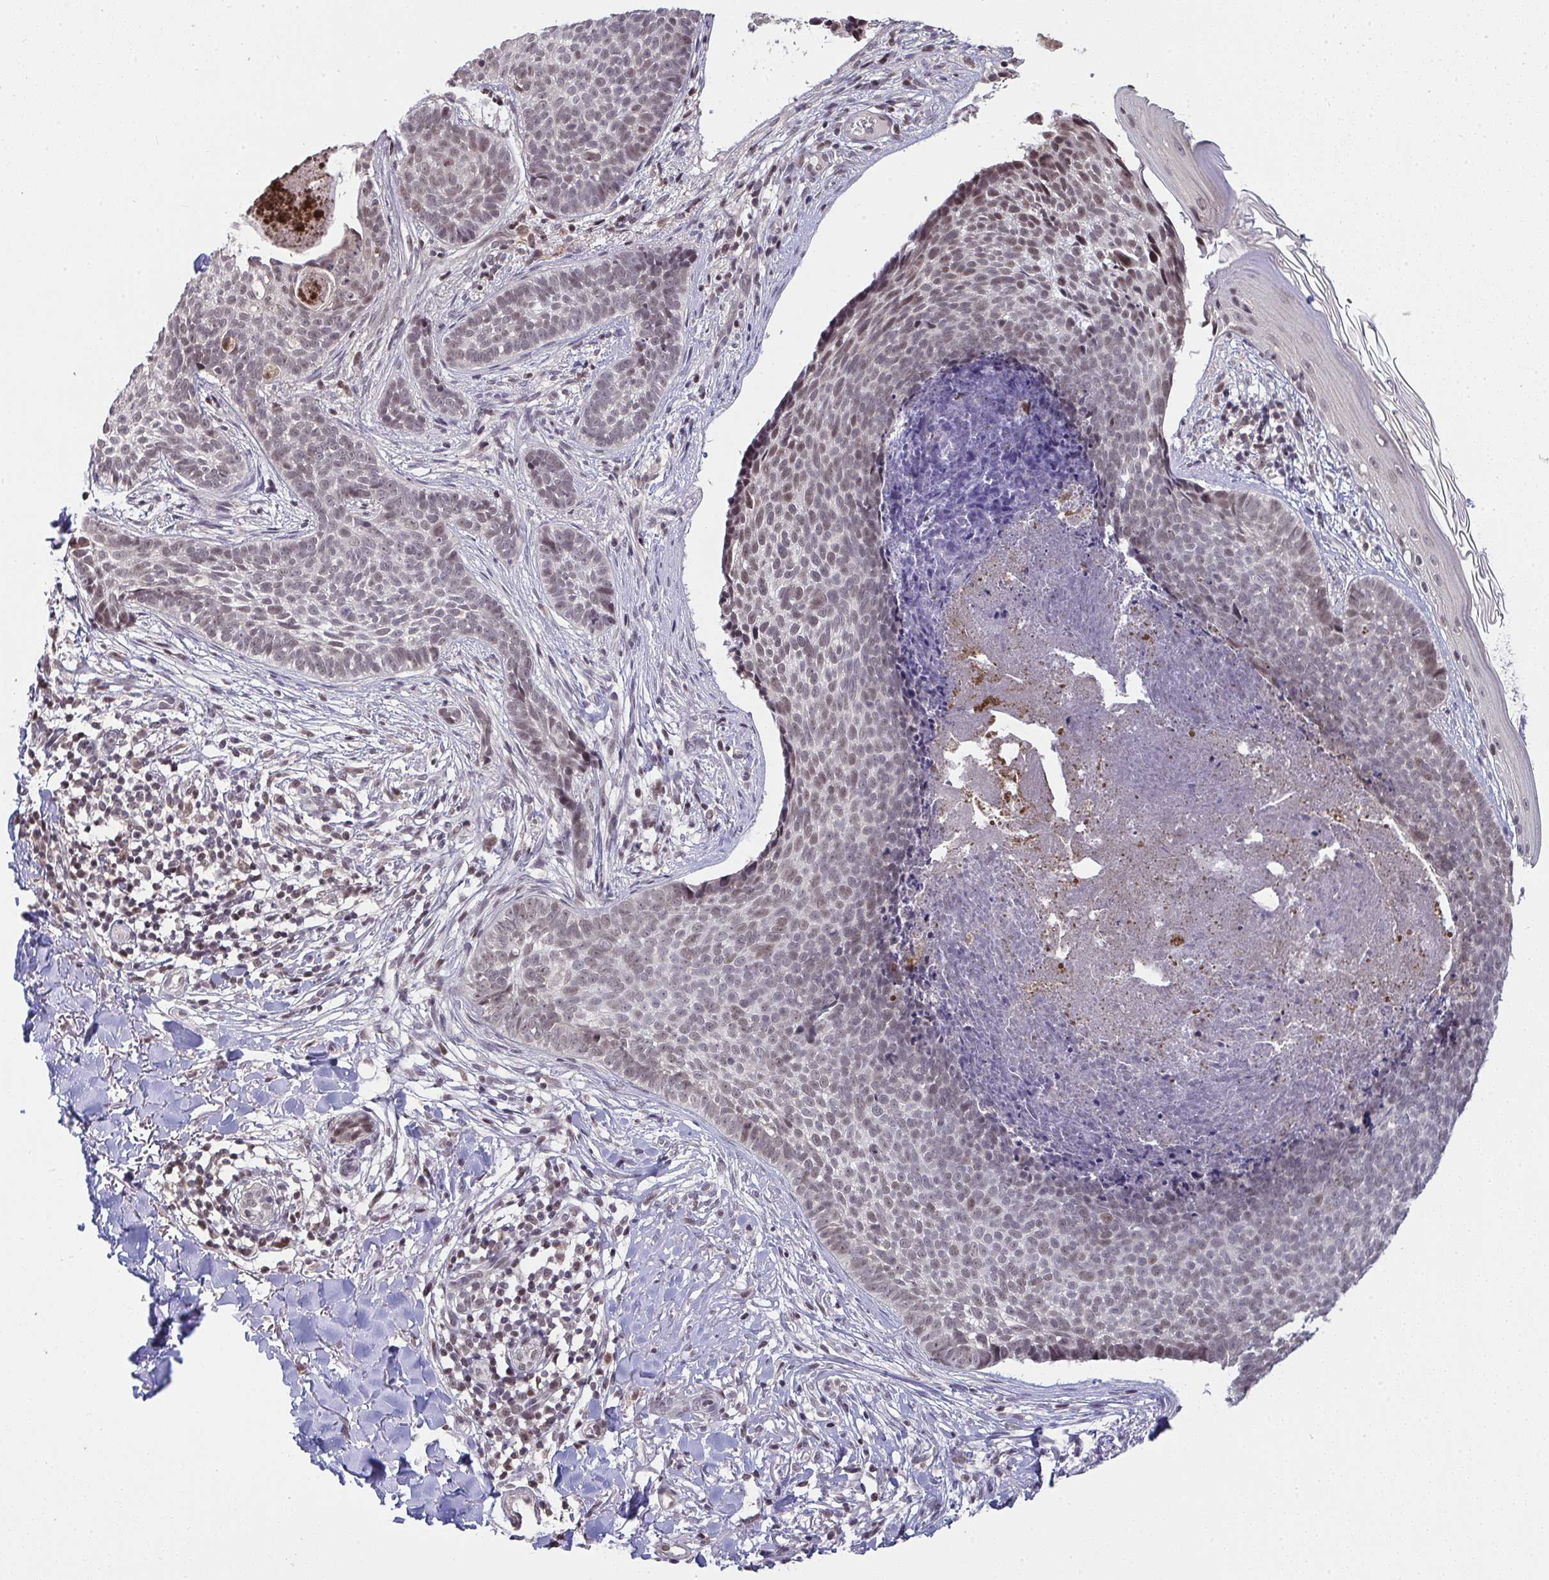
{"staining": {"intensity": "weak", "quantity": "25%-75%", "location": "nuclear"}, "tissue": "skin cancer", "cell_type": "Tumor cells", "image_type": "cancer", "snomed": [{"axis": "morphology", "description": "Basal cell carcinoma"}, {"axis": "topography", "description": "Skin"}, {"axis": "topography", "description": "Skin of back"}], "caption": "High-power microscopy captured an immunohistochemistry micrograph of skin cancer (basal cell carcinoma), revealing weak nuclear positivity in approximately 25%-75% of tumor cells.", "gene": "SAP30", "patient": {"sex": "male", "age": 81}}